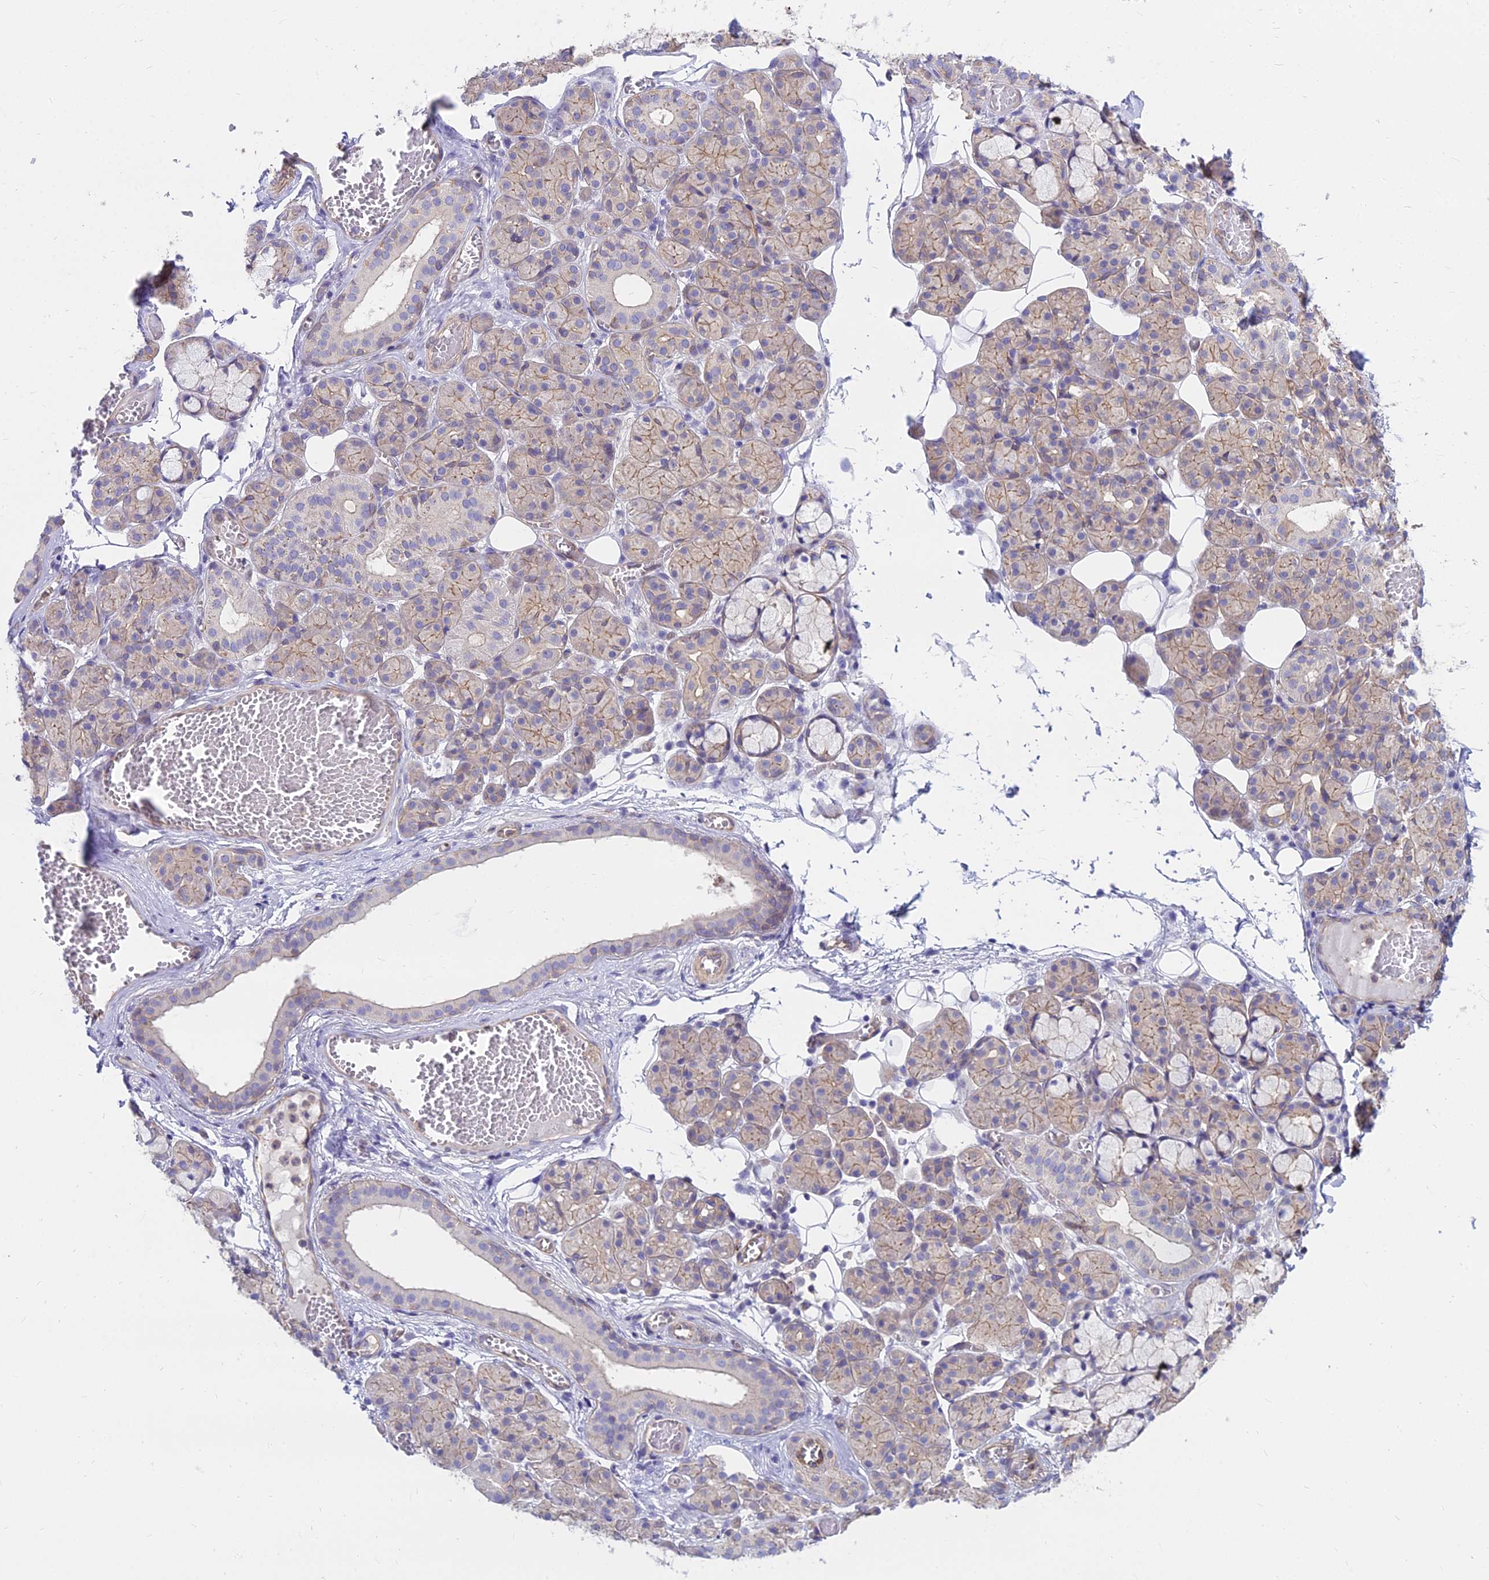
{"staining": {"intensity": "weak", "quantity": "25%-75%", "location": "cytoplasmic/membranous"}, "tissue": "salivary gland", "cell_type": "Glandular cells", "image_type": "normal", "snomed": [{"axis": "morphology", "description": "Normal tissue, NOS"}, {"axis": "topography", "description": "Salivary gland"}], "caption": "Protein staining exhibits weak cytoplasmic/membranous positivity in about 25%-75% of glandular cells in unremarkable salivary gland.", "gene": "HLA", "patient": {"sex": "male", "age": 63}}